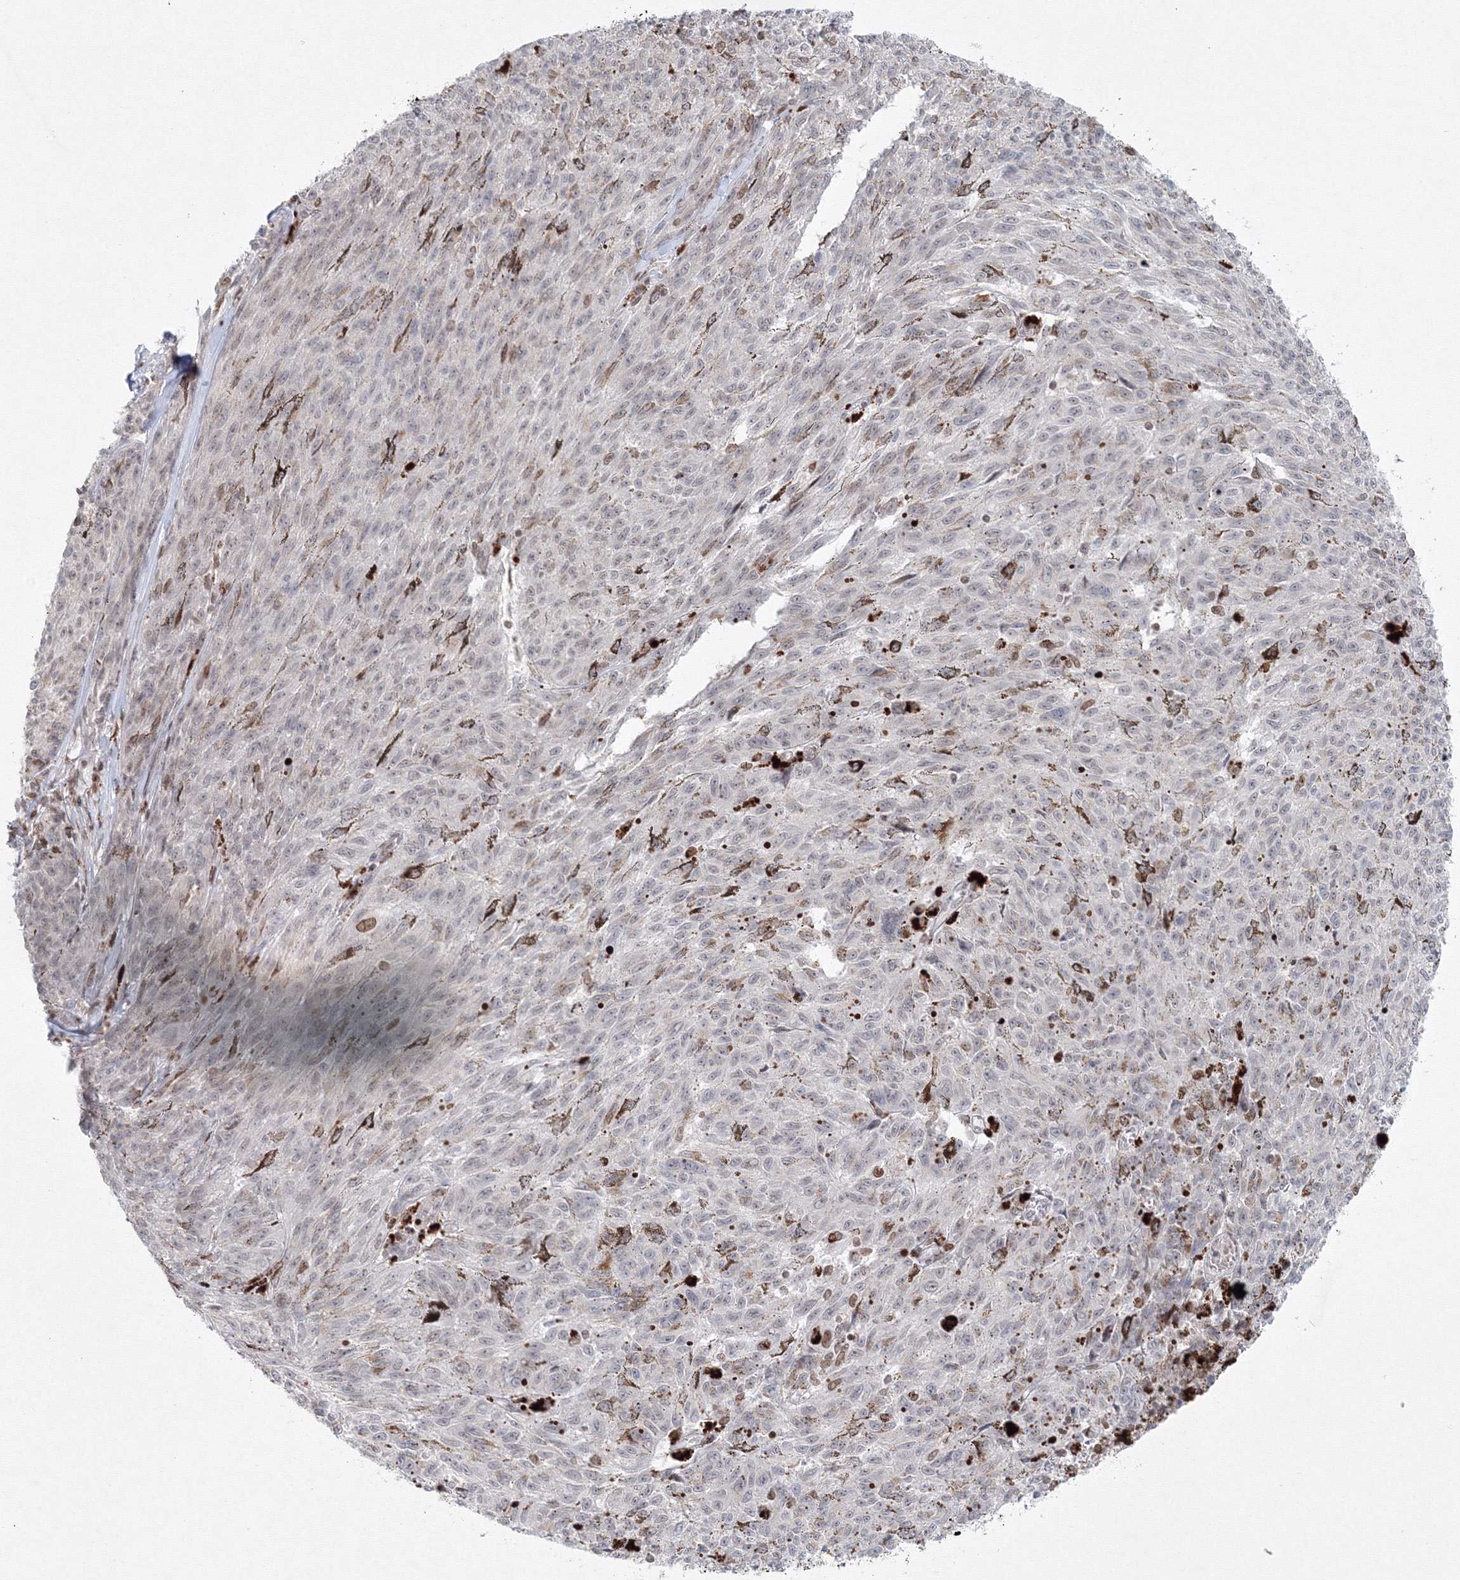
{"staining": {"intensity": "negative", "quantity": "none", "location": "none"}, "tissue": "melanoma", "cell_type": "Tumor cells", "image_type": "cancer", "snomed": [{"axis": "morphology", "description": "Malignant melanoma, NOS"}, {"axis": "topography", "description": "Skin"}], "caption": "The image shows no staining of tumor cells in malignant melanoma.", "gene": "KIF4A", "patient": {"sex": "female", "age": 72}}